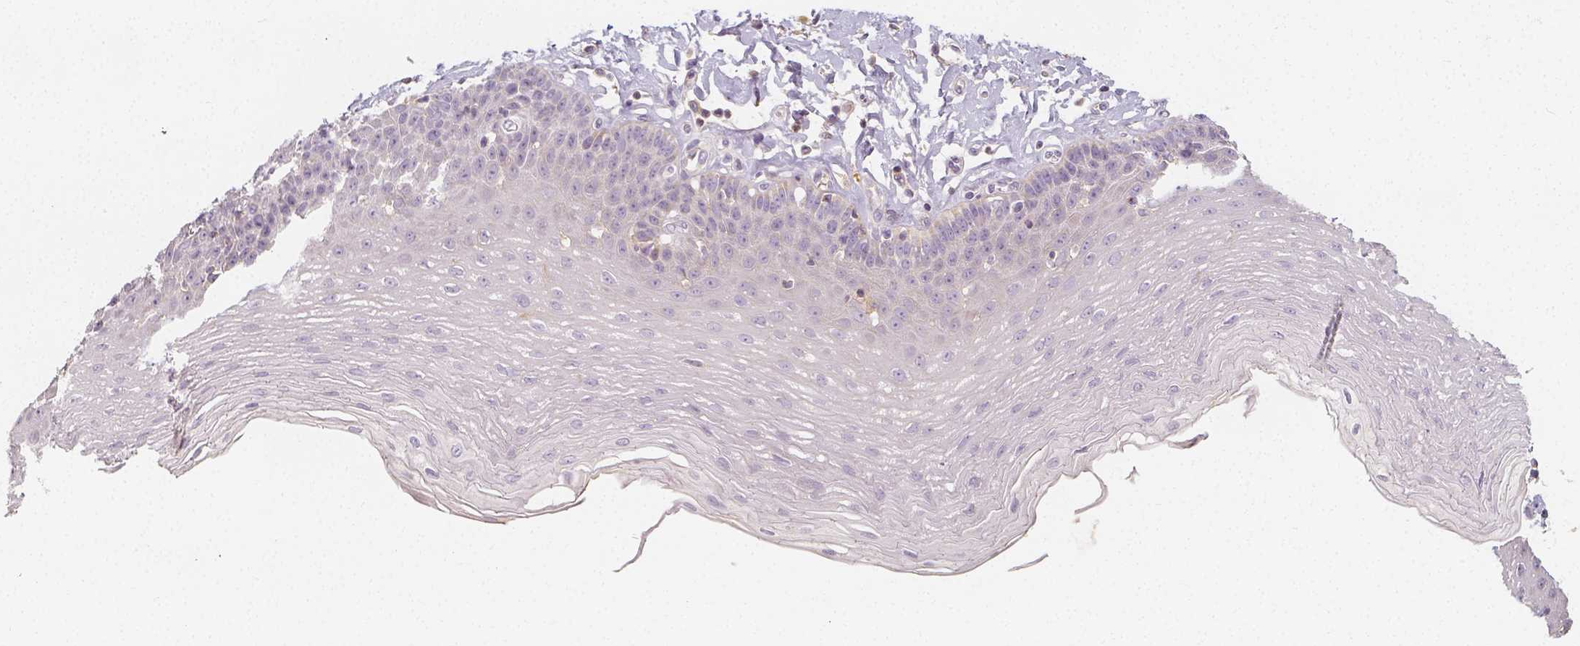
{"staining": {"intensity": "negative", "quantity": "none", "location": "none"}, "tissue": "esophagus", "cell_type": "Squamous epithelial cells", "image_type": "normal", "snomed": [{"axis": "morphology", "description": "Normal tissue, NOS"}, {"axis": "topography", "description": "Esophagus"}], "caption": "Squamous epithelial cells are negative for brown protein staining in normal esophagus.", "gene": "PTPRJ", "patient": {"sex": "female", "age": 81}}